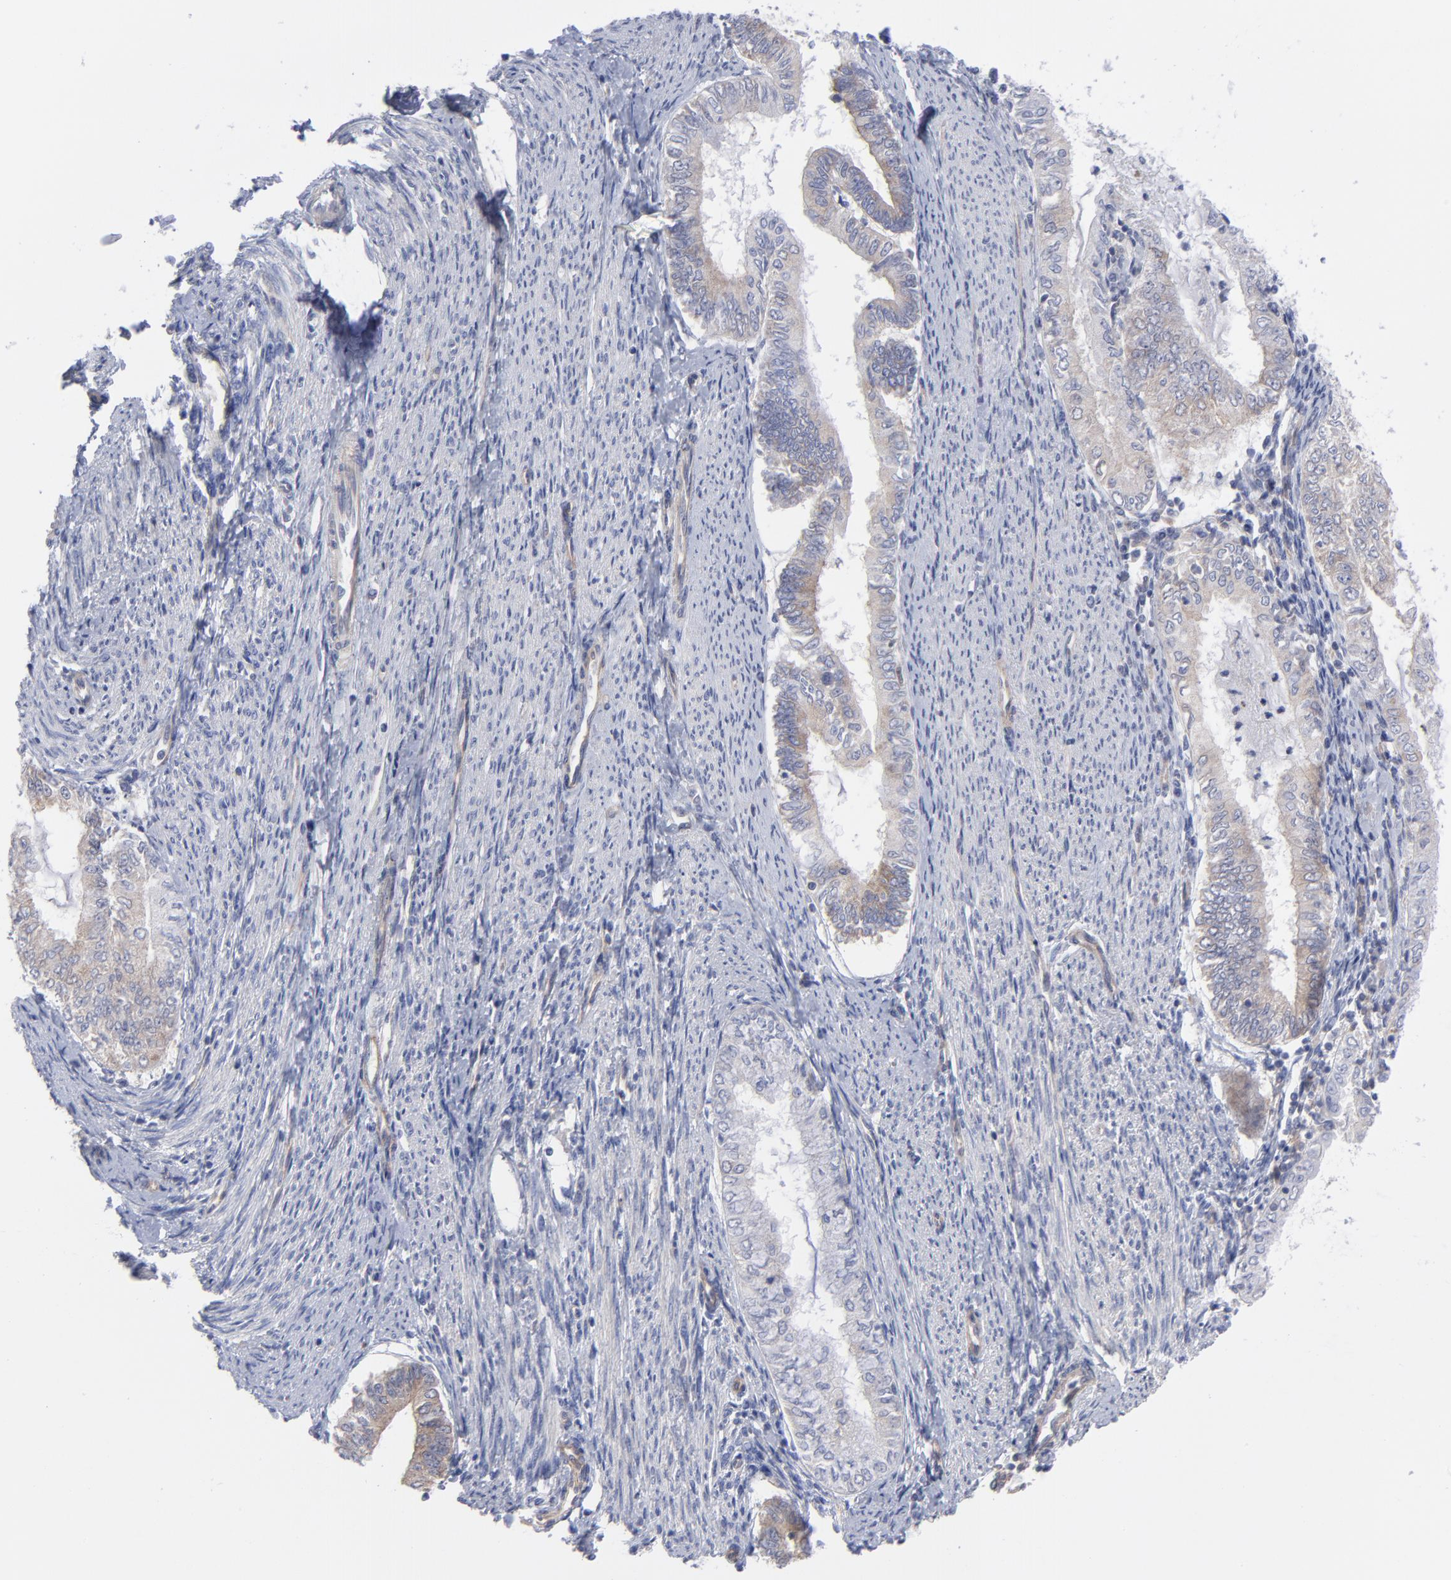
{"staining": {"intensity": "weak", "quantity": "25%-75%", "location": "cytoplasmic/membranous"}, "tissue": "endometrial cancer", "cell_type": "Tumor cells", "image_type": "cancer", "snomed": [{"axis": "morphology", "description": "Adenocarcinoma, NOS"}, {"axis": "topography", "description": "Endometrium"}], "caption": "Immunohistochemistry (IHC) micrograph of neoplastic tissue: human adenocarcinoma (endometrial) stained using IHC displays low levels of weak protein expression localized specifically in the cytoplasmic/membranous of tumor cells, appearing as a cytoplasmic/membranous brown color.", "gene": "NFKBIA", "patient": {"sex": "female", "age": 66}}